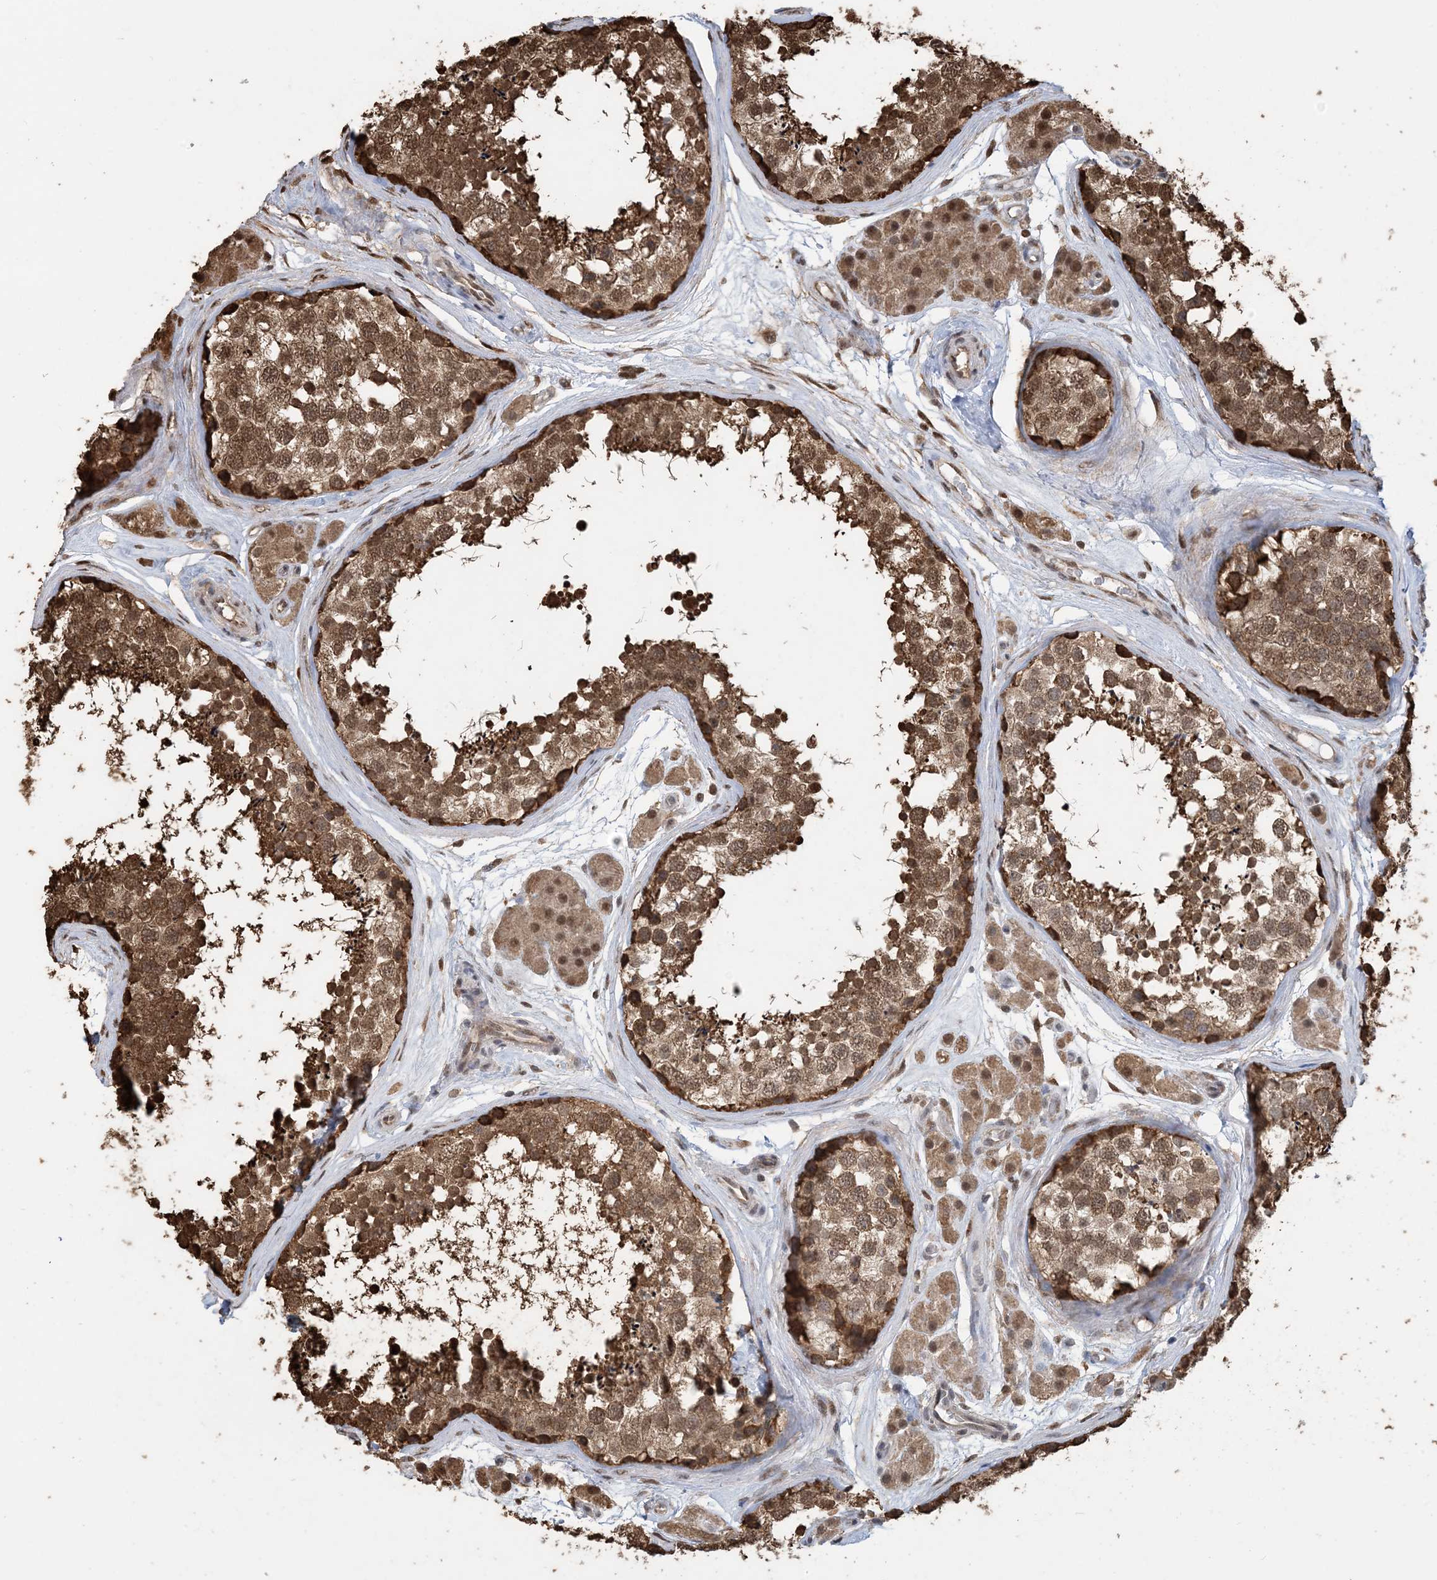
{"staining": {"intensity": "strong", "quantity": ">75%", "location": "cytoplasmic/membranous,nuclear"}, "tissue": "testis", "cell_type": "Cells in seminiferous ducts", "image_type": "normal", "snomed": [{"axis": "morphology", "description": "Normal tissue, NOS"}, {"axis": "topography", "description": "Testis"}], "caption": "Testis was stained to show a protein in brown. There is high levels of strong cytoplasmic/membranous,nuclear positivity in approximately >75% of cells in seminiferous ducts. (DAB (3,3'-diaminobenzidine) IHC with brightfield microscopy, high magnification).", "gene": "HSPA1A", "patient": {"sex": "male", "age": 56}}